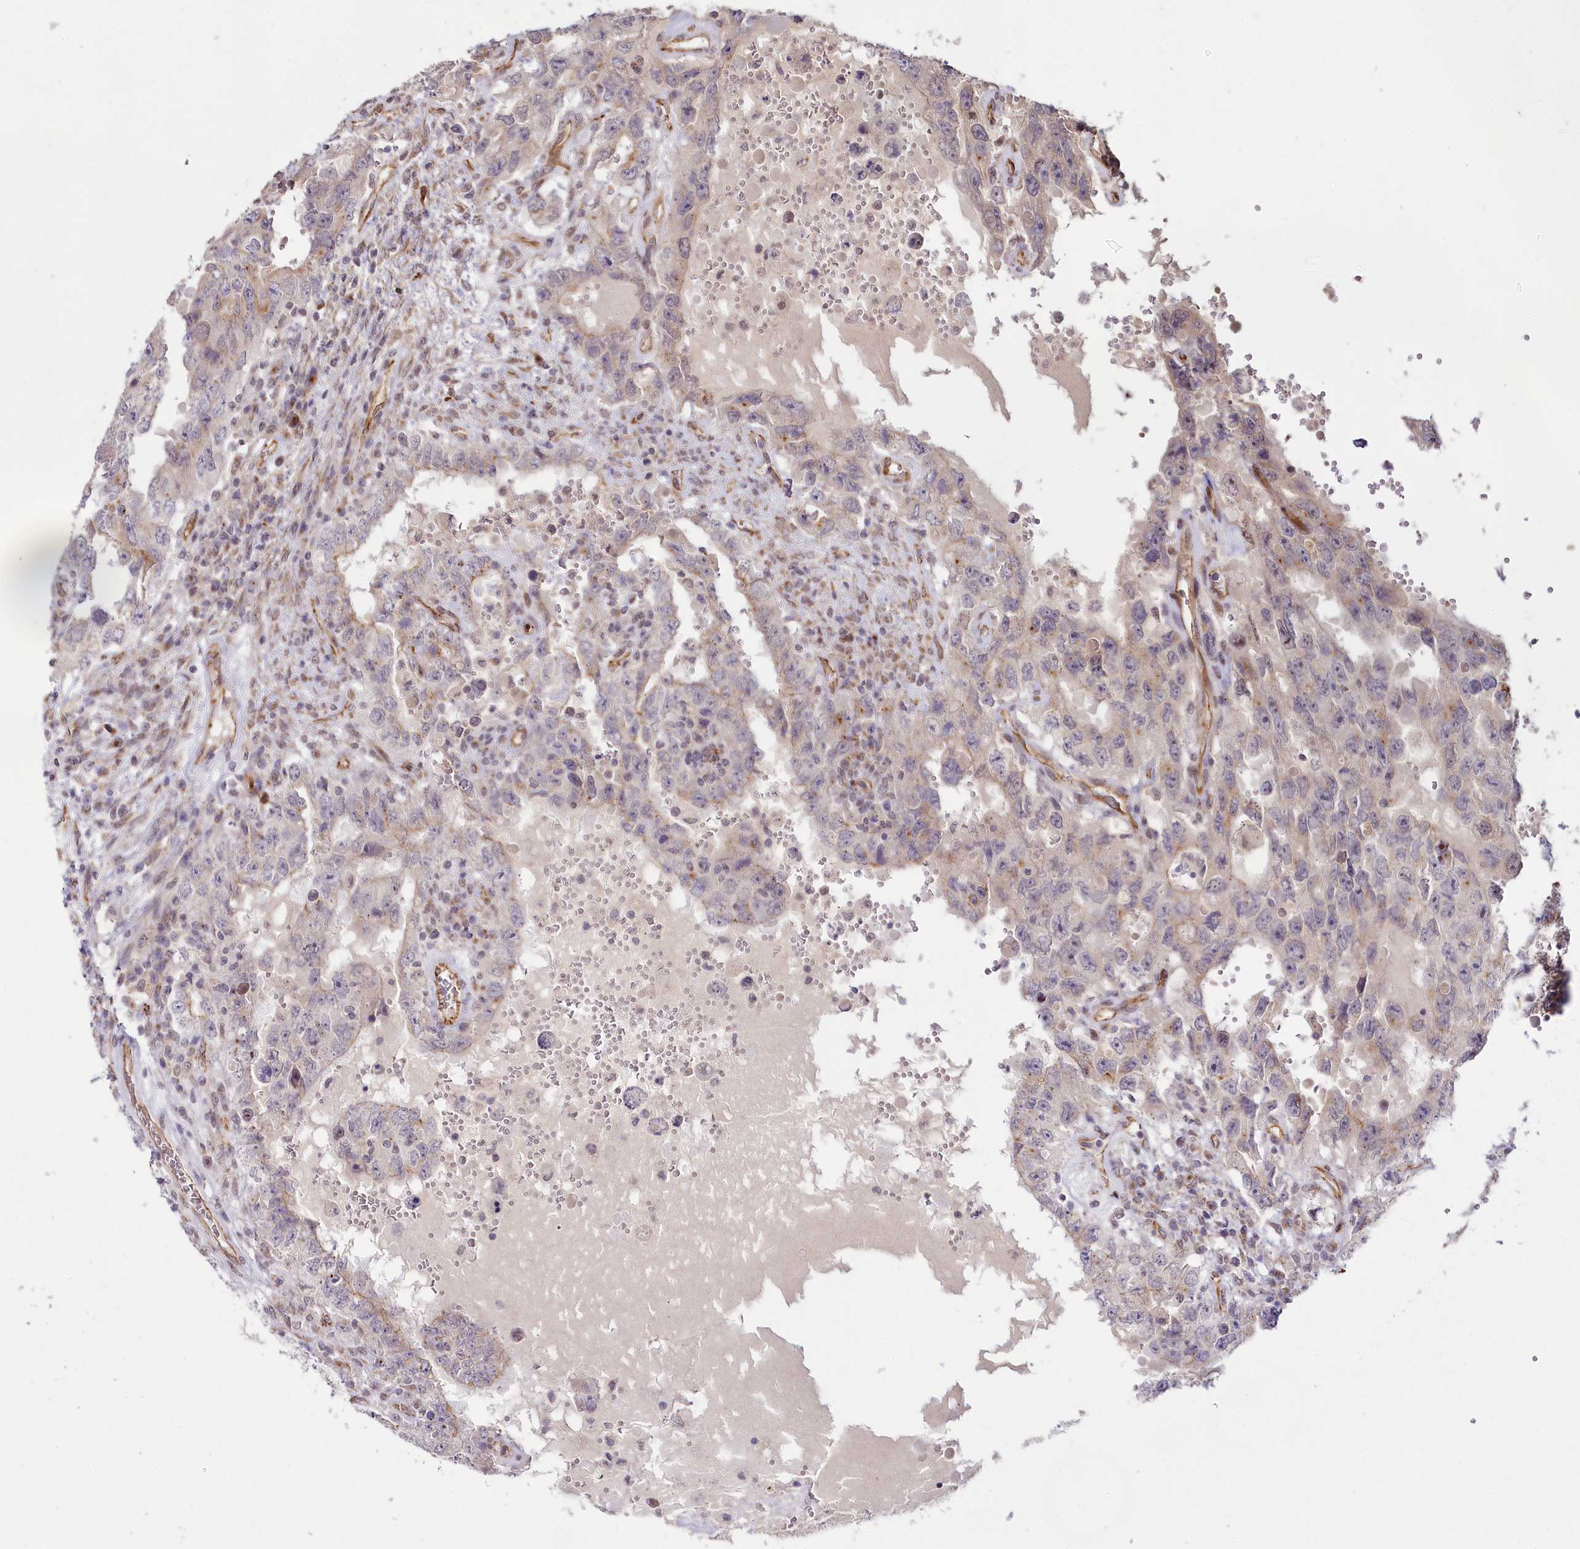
{"staining": {"intensity": "weak", "quantity": "<25%", "location": "cytoplasmic/membranous"}, "tissue": "testis cancer", "cell_type": "Tumor cells", "image_type": "cancer", "snomed": [{"axis": "morphology", "description": "Carcinoma, Embryonal, NOS"}, {"axis": "topography", "description": "Testis"}], "caption": "Protein analysis of testis embryonal carcinoma displays no significant staining in tumor cells.", "gene": "ALKBH8", "patient": {"sex": "male", "age": 26}}